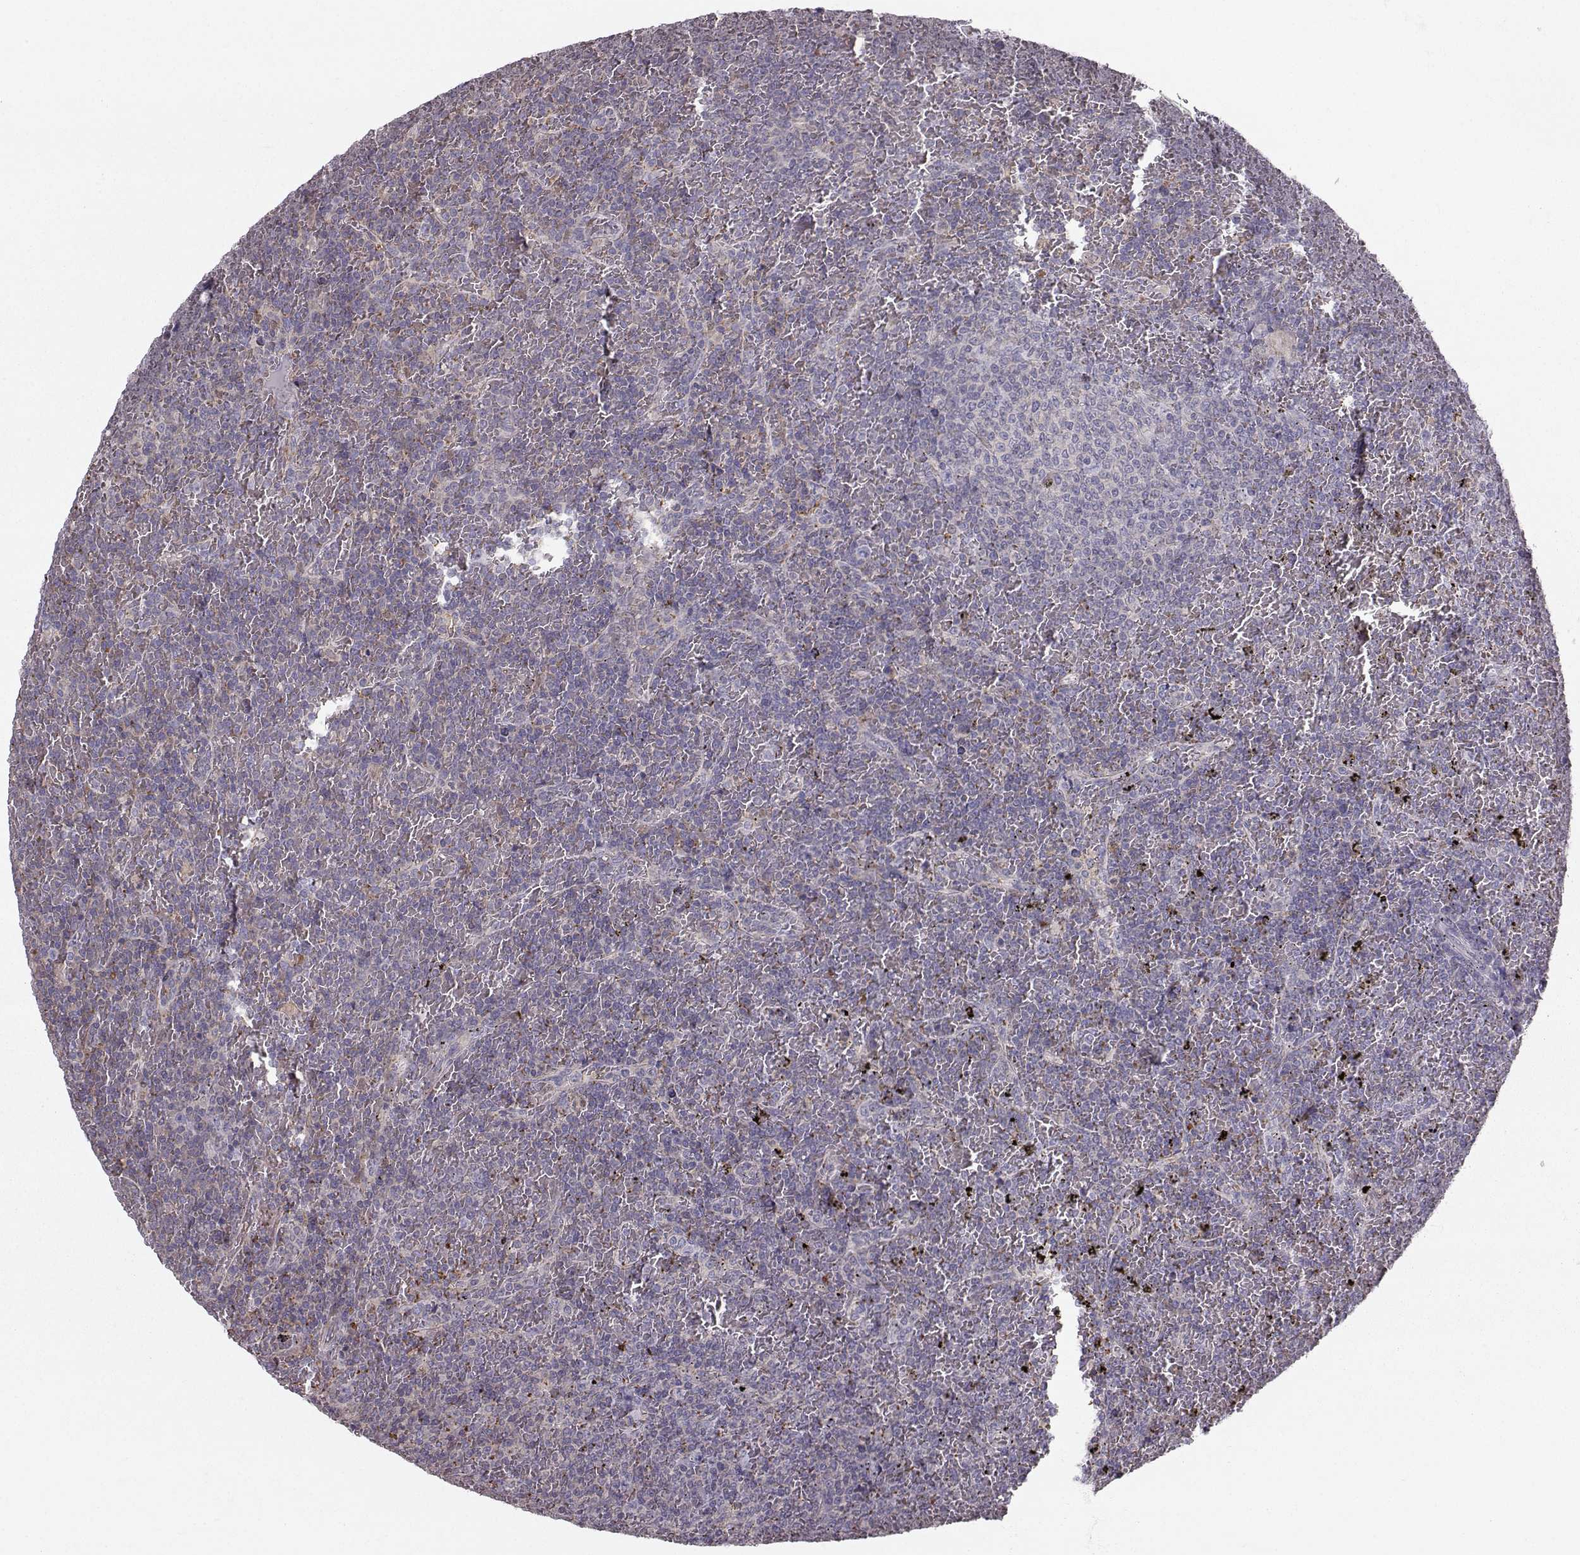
{"staining": {"intensity": "negative", "quantity": "none", "location": "none"}, "tissue": "lymphoma", "cell_type": "Tumor cells", "image_type": "cancer", "snomed": [{"axis": "morphology", "description": "Malignant lymphoma, non-Hodgkin's type, Low grade"}, {"axis": "topography", "description": "Spleen"}], "caption": "Tumor cells are negative for brown protein staining in lymphoma.", "gene": "ASB16", "patient": {"sex": "female", "age": 77}}